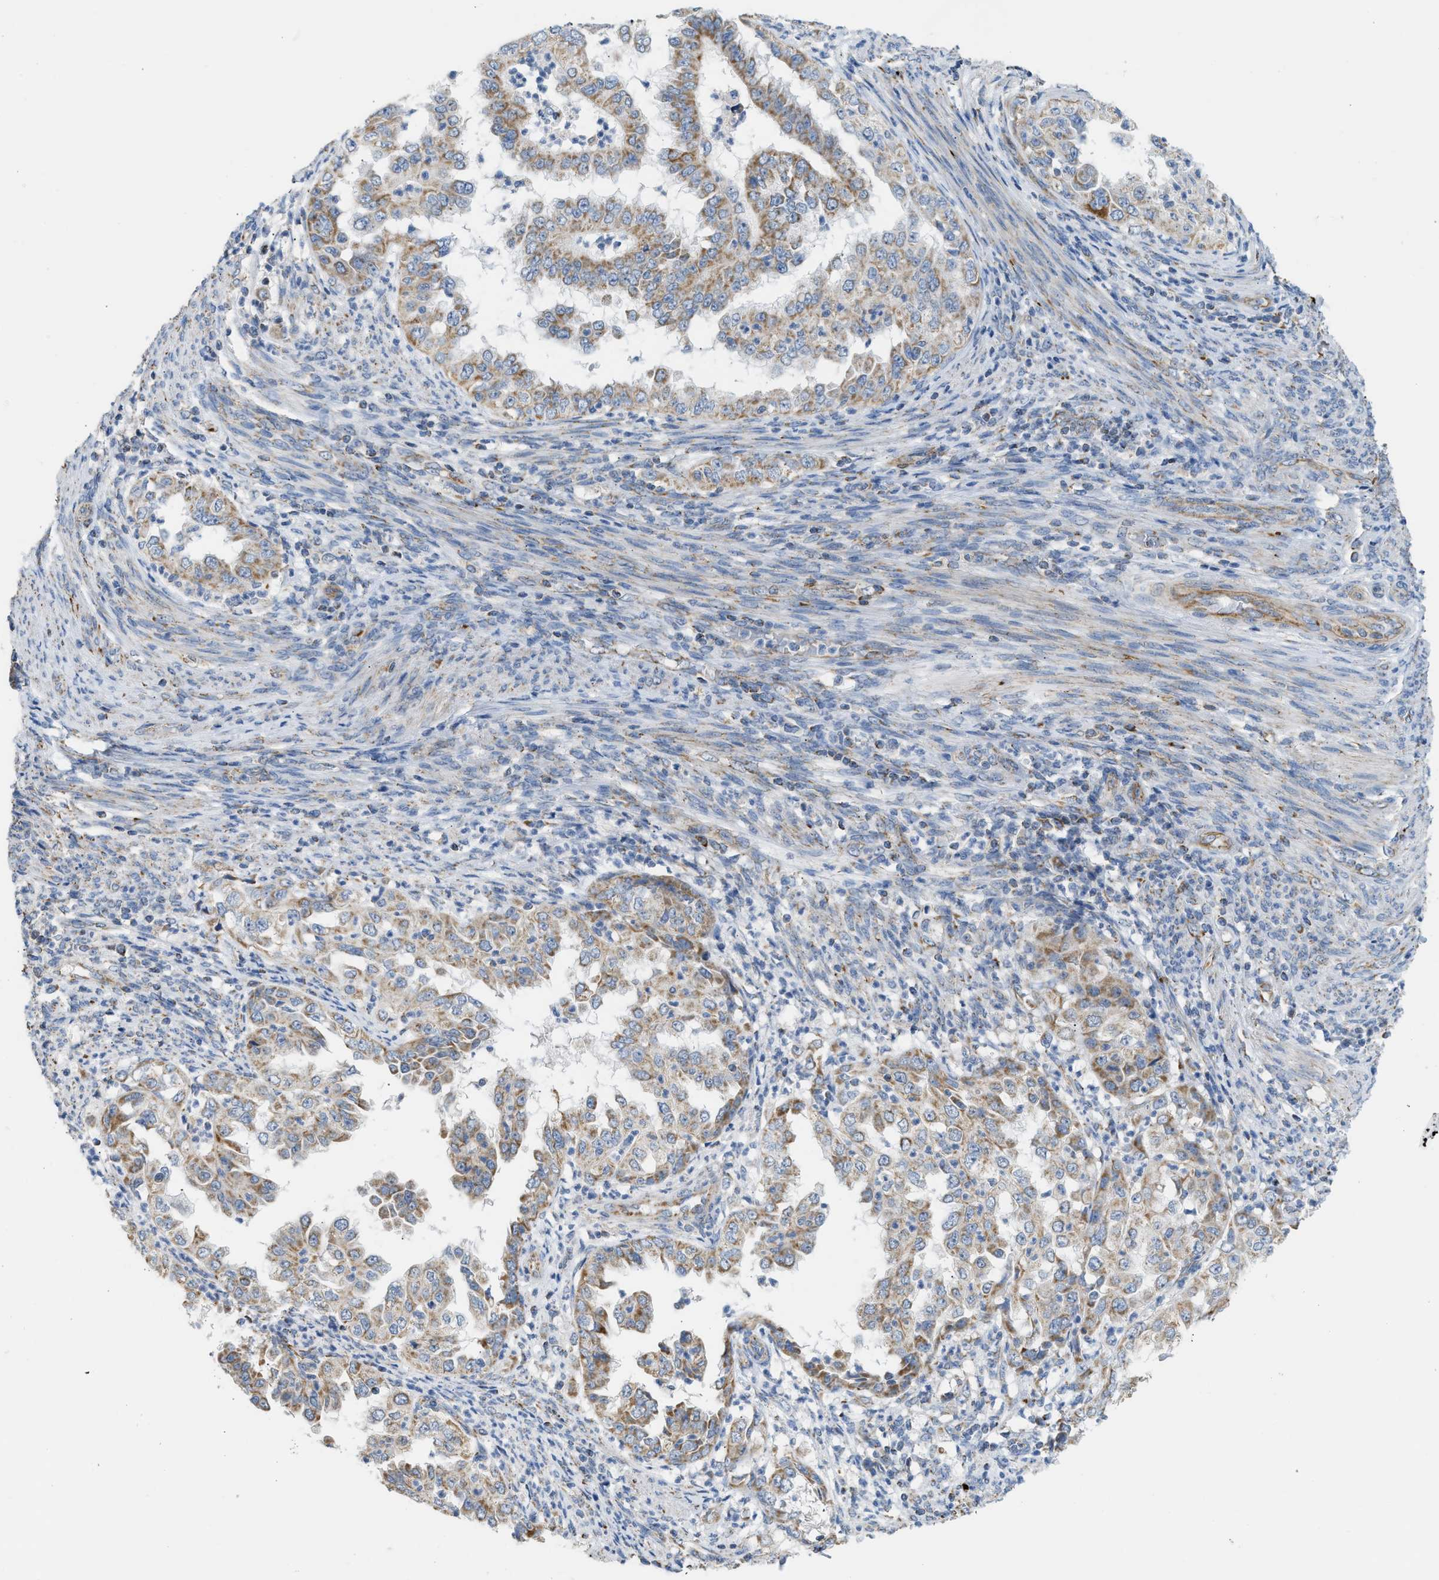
{"staining": {"intensity": "moderate", "quantity": "25%-75%", "location": "cytoplasmic/membranous"}, "tissue": "endometrial cancer", "cell_type": "Tumor cells", "image_type": "cancer", "snomed": [{"axis": "morphology", "description": "Adenocarcinoma, NOS"}, {"axis": "topography", "description": "Endometrium"}], "caption": "Immunohistochemical staining of adenocarcinoma (endometrial) exhibits moderate cytoplasmic/membranous protein positivity in approximately 25%-75% of tumor cells.", "gene": "GOT2", "patient": {"sex": "female", "age": 85}}